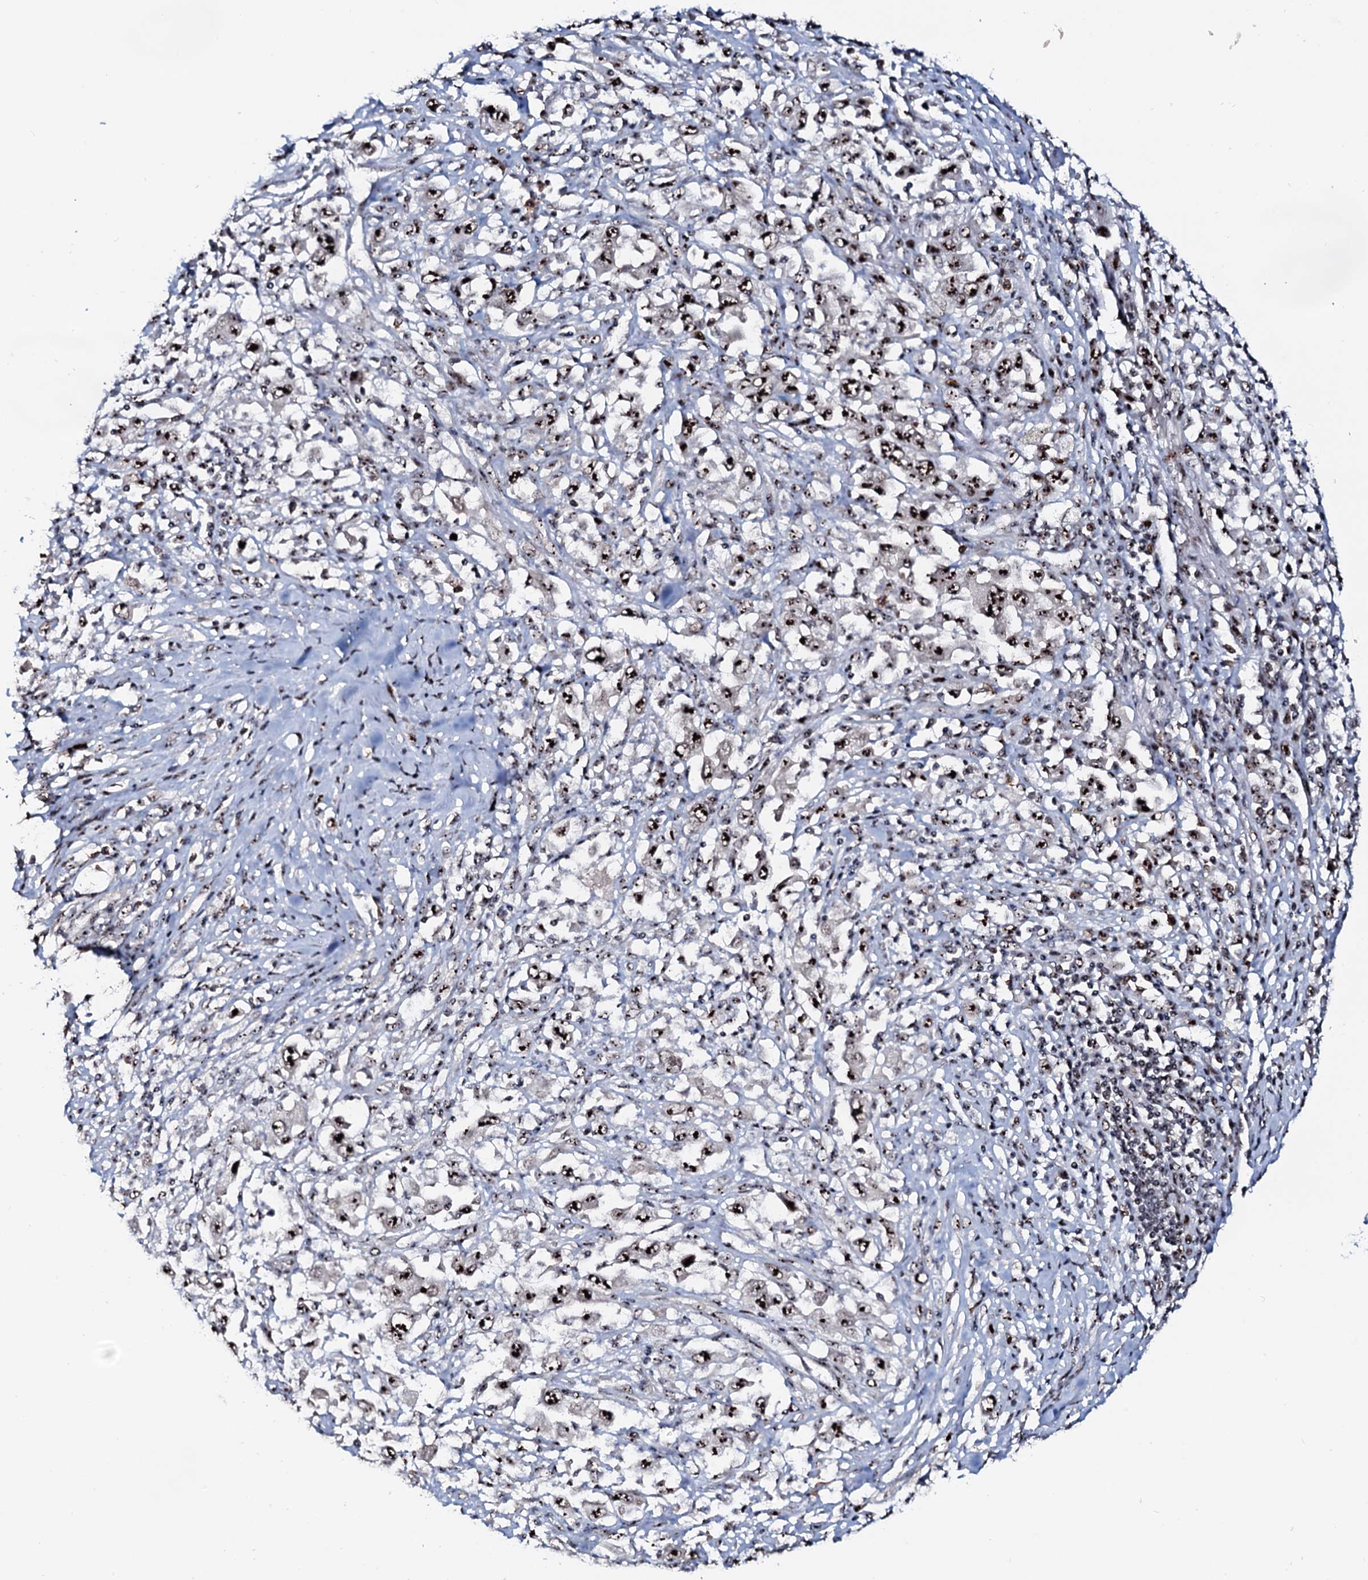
{"staining": {"intensity": "strong", "quantity": ">75%", "location": "nuclear"}, "tissue": "melanoma", "cell_type": "Tumor cells", "image_type": "cancer", "snomed": [{"axis": "morphology", "description": "Malignant melanoma, Metastatic site"}, {"axis": "topography", "description": "Skin"}], "caption": "Malignant melanoma (metastatic site) was stained to show a protein in brown. There is high levels of strong nuclear positivity in approximately >75% of tumor cells. (brown staining indicates protein expression, while blue staining denotes nuclei).", "gene": "NEUROG3", "patient": {"sex": "female", "age": 56}}